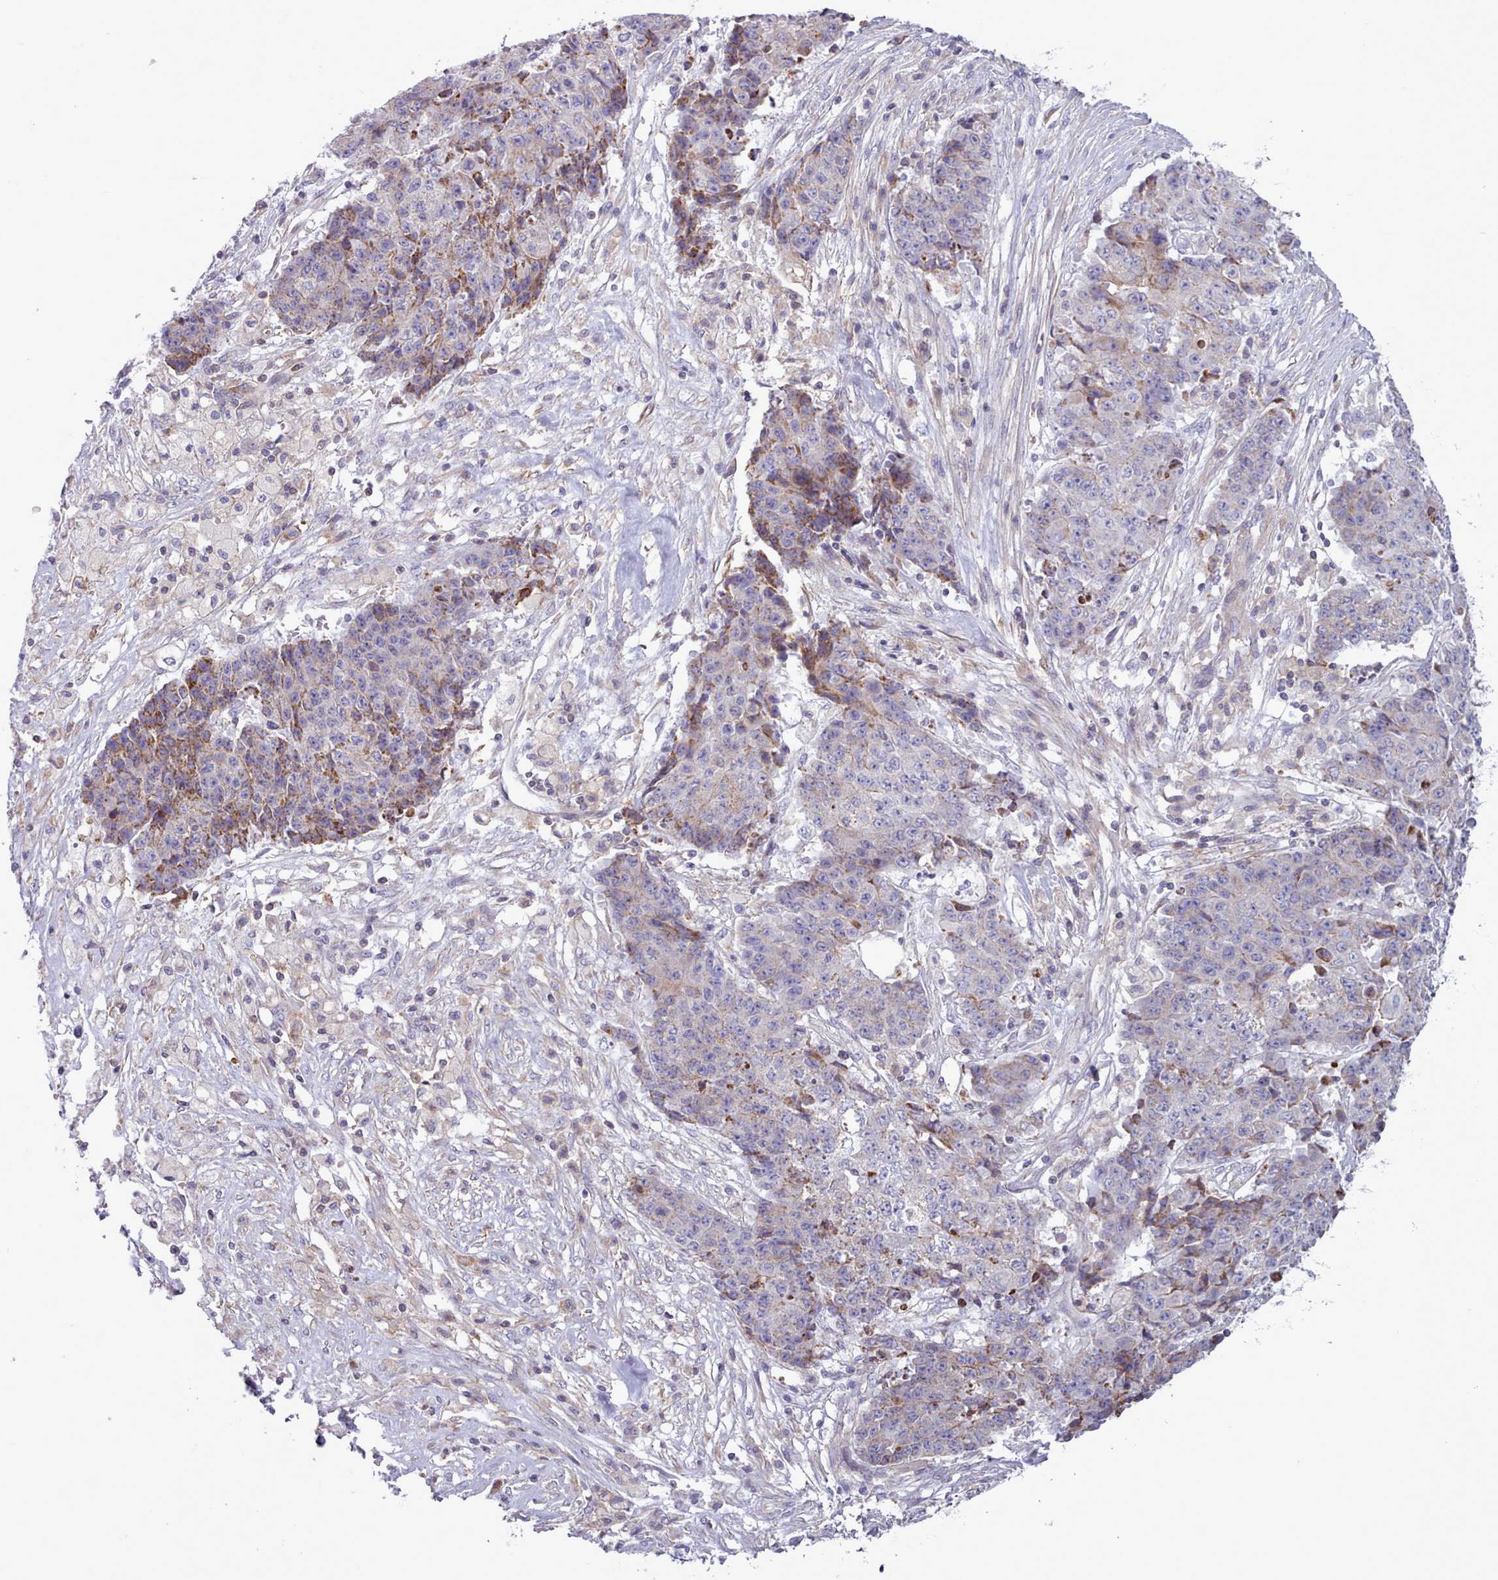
{"staining": {"intensity": "moderate", "quantity": "<25%", "location": "cytoplasmic/membranous"}, "tissue": "ovarian cancer", "cell_type": "Tumor cells", "image_type": "cancer", "snomed": [{"axis": "morphology", "description": "Carcinoma, endometroid"}, {"axis": "topography", "description": "Ovary"}], "caption": "An immunohistochemistry (IHC) micrograph of neoplastic tissue is shown. Protein staining in brown shows moderate cytoplasmic/membranous positivity in endometroid carcinoma (ovarian) within tumor cells.", "gene": "TENT4B", "patient": {"sex": "female", "age": 42}}